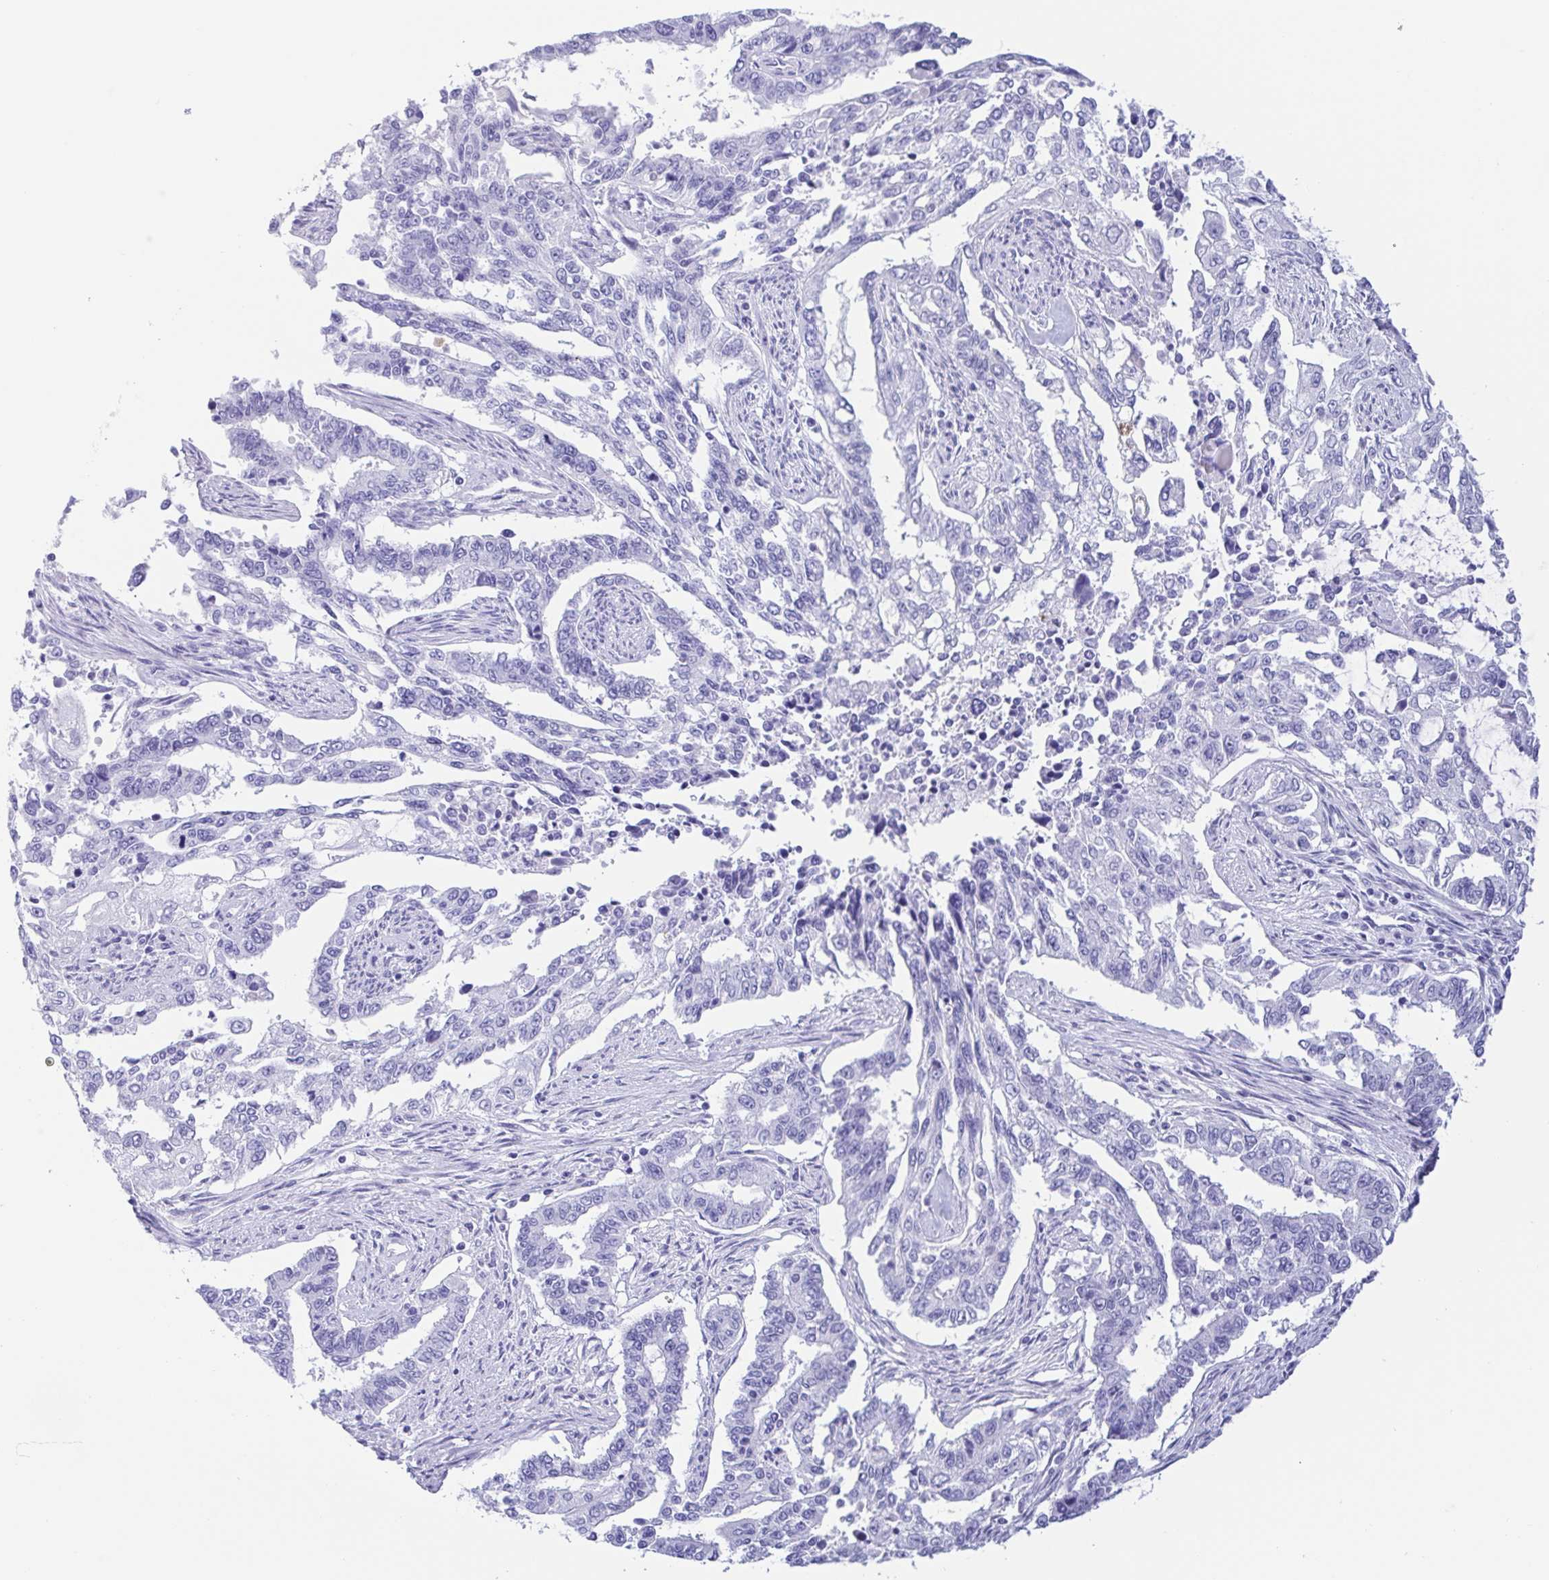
{"staining": {"intensity": "negative", "quantity": "none", "location": "none"}, "tissue": "endometrial cancer", "cell_type": "Tumor cells", "image_type": "cancer", "snomed": [{"axis": "morphology", "description": "Adenocarcinoma, NOS"}, {"axis": "topography", "description": "Uterus"}], "caption": "Tumor cells are negative for brown protein staining in endometrial adenocarcinoma.", "gene": "GKN1", "patient": {"sex": "female", "age": 59}}